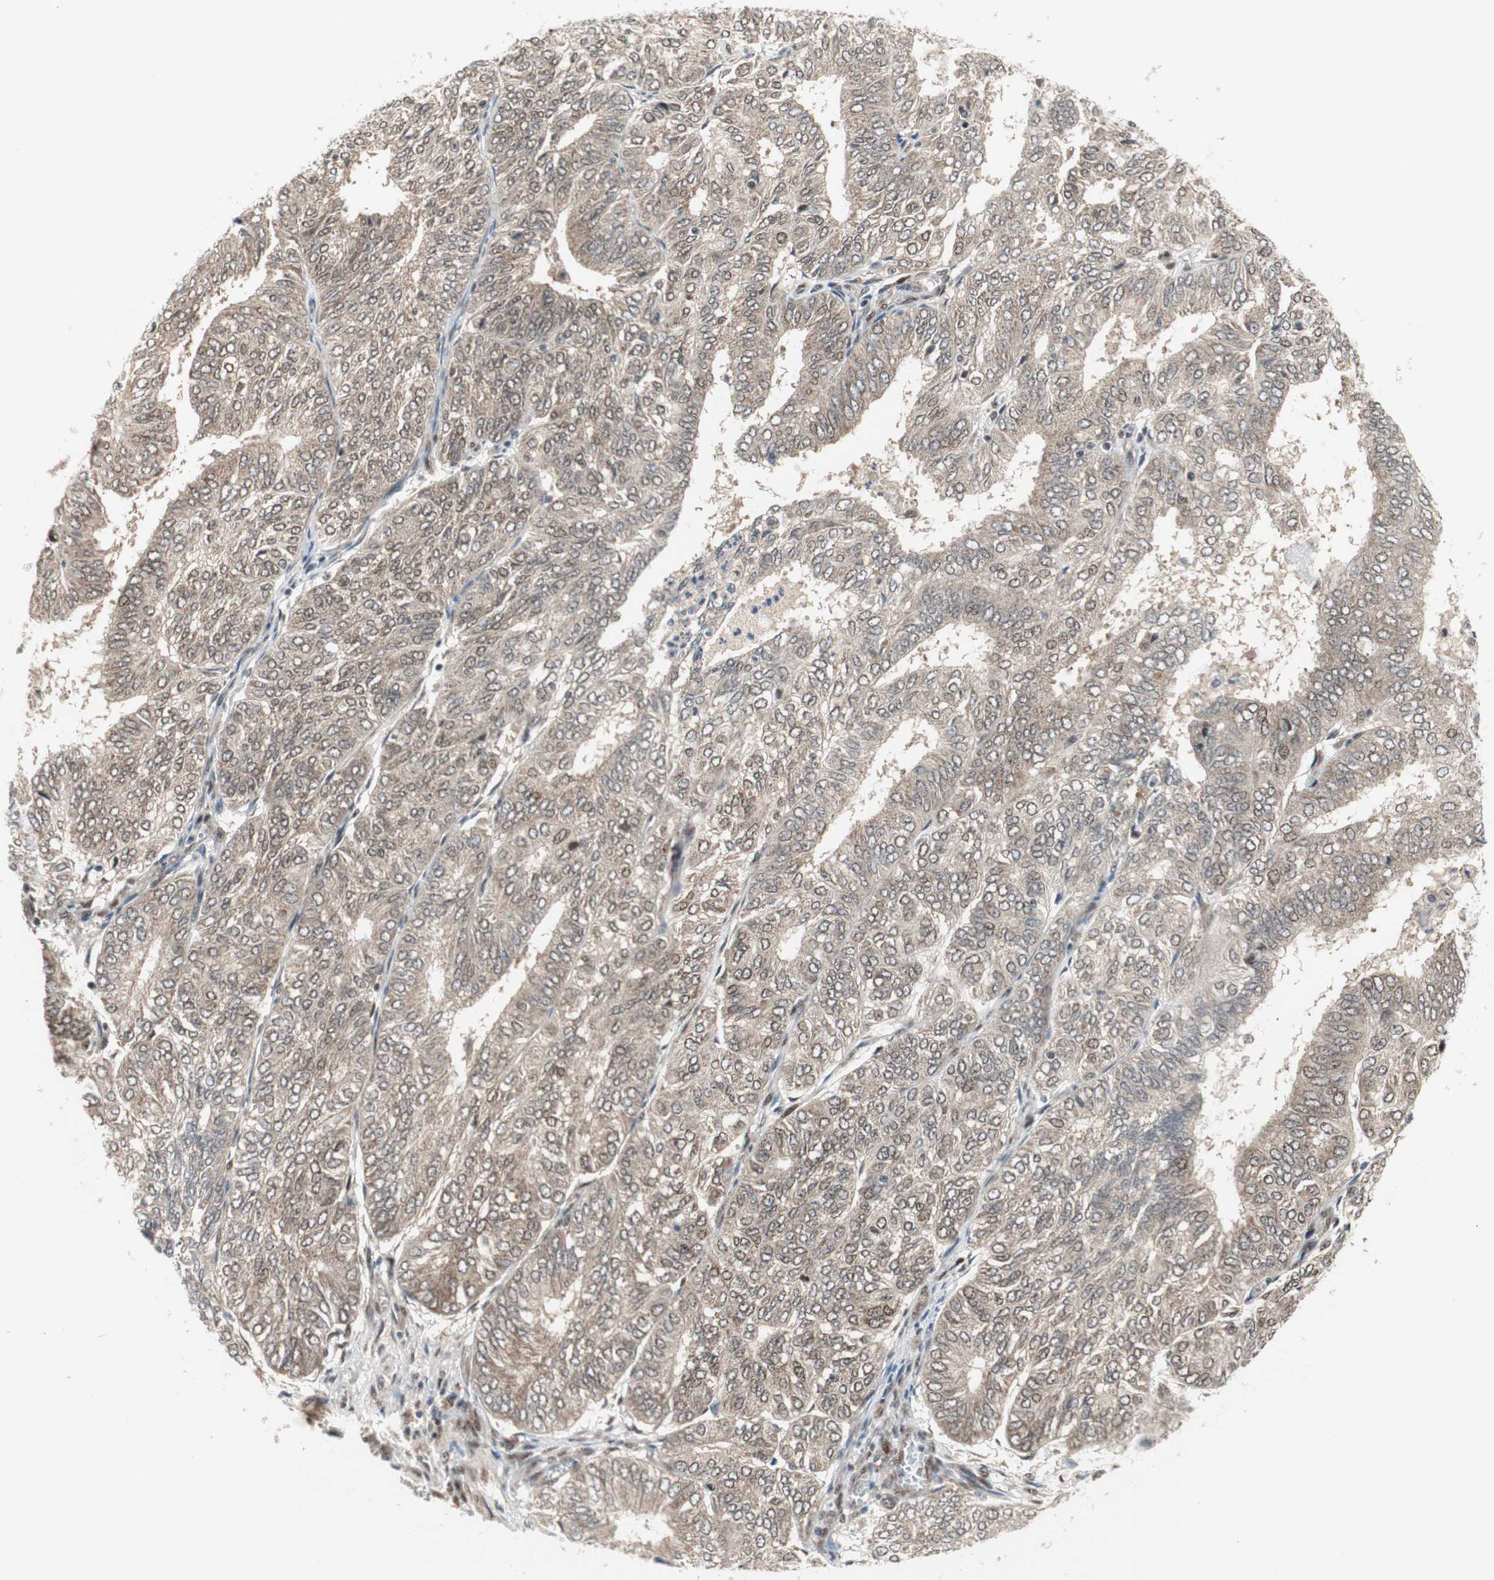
{"staining": {"intensity": "moderate", "quantity": ">75%", "location": "cytoplasmic/membranous,nuclear"}, "tissue": "endometrial cancer", "cell_type": "Tumor cells", "image_type": "cancer", "snomed": [{"axis": "morphology", "description": "Adenocarcinoma, NOS"}, {"axis": "topography", "description": "Uterus"}], "caption": "This is a micrograph of IHC staining of adenocarcinoma (endometrial), which shows moderate expression in the cytoplasmic/membranous and nuclear of tumor cells.", "gene": "TCF12", "patient": {"sex": "female", "age": 60}}